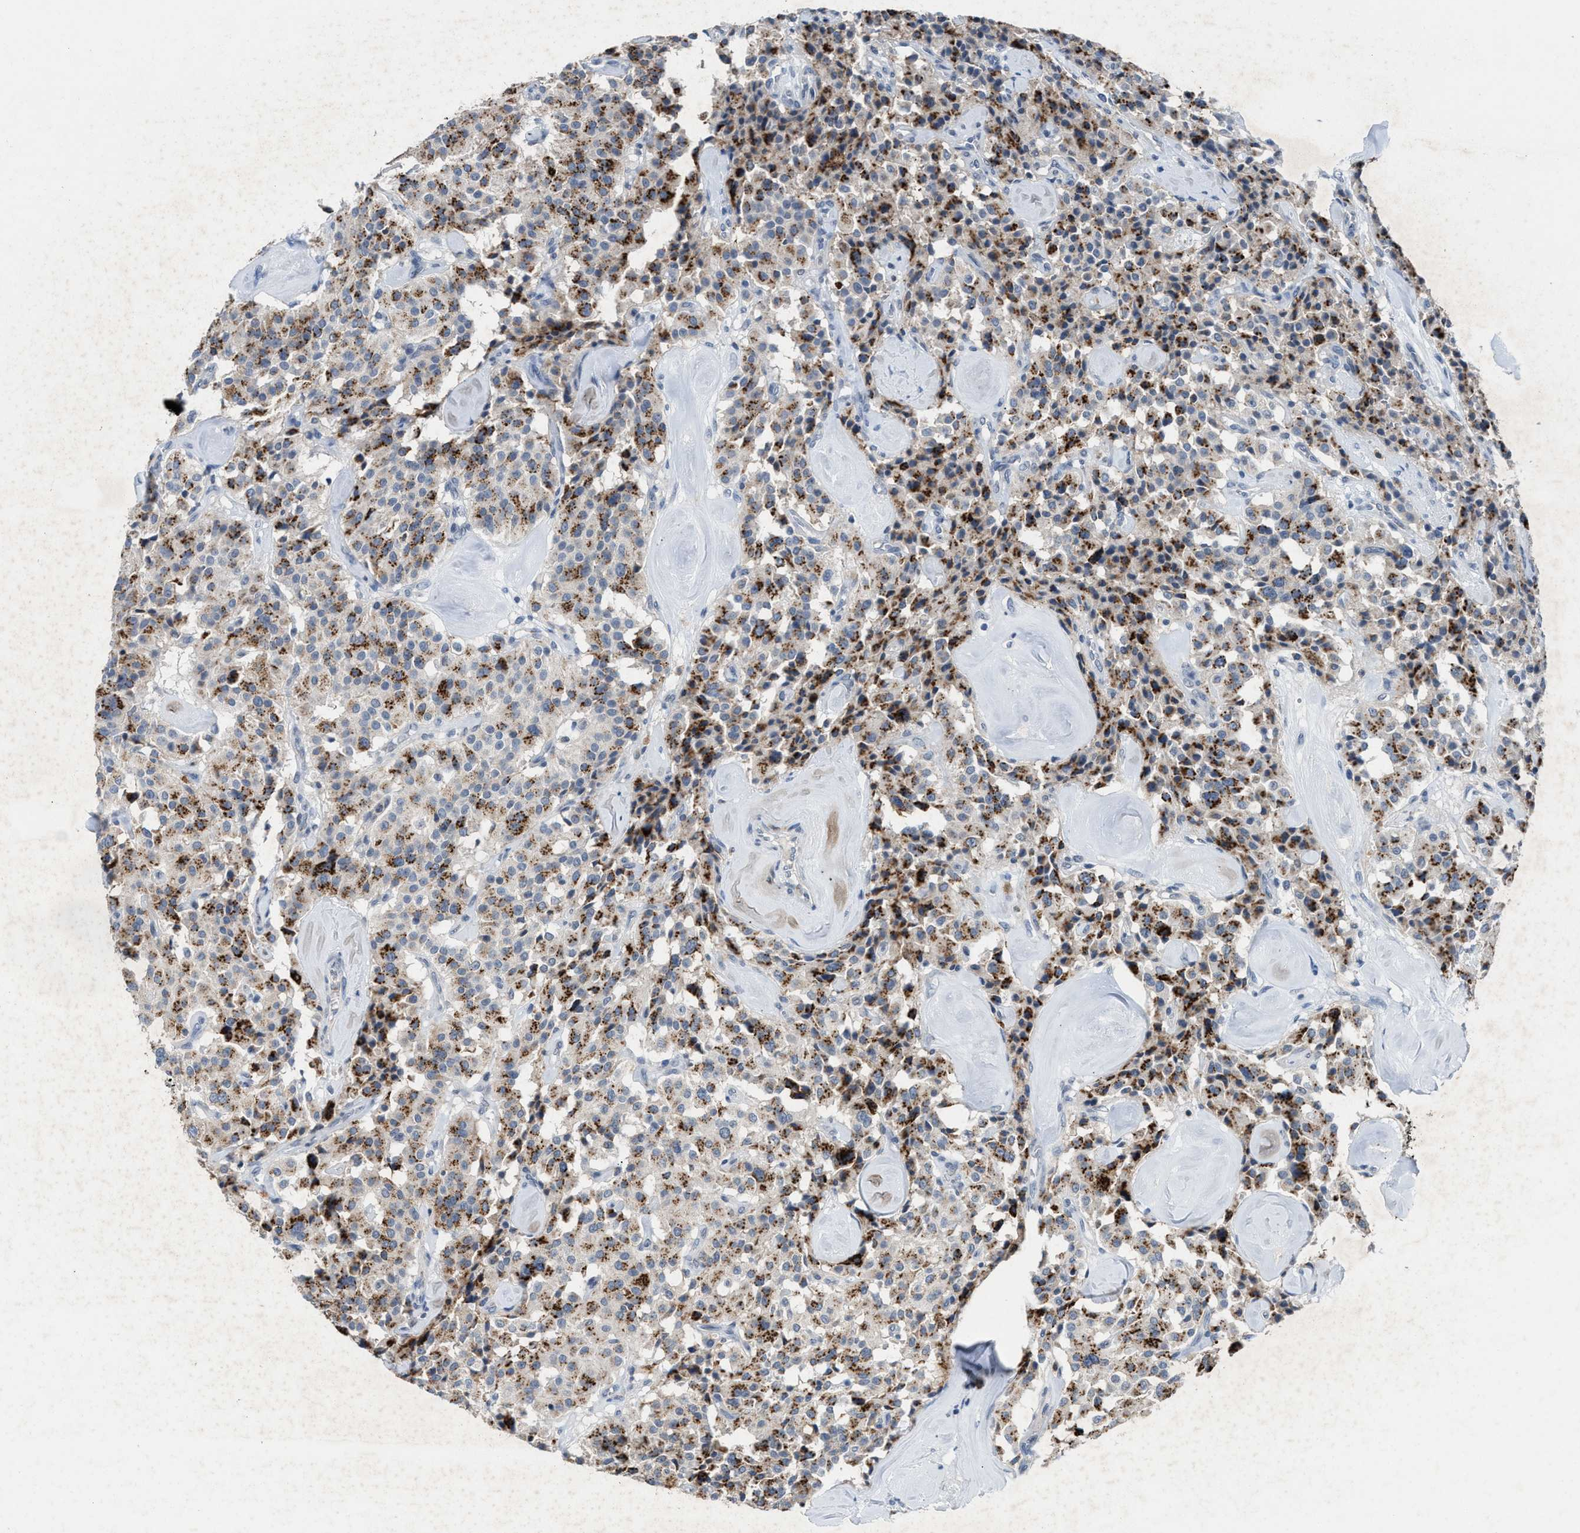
{"staining": {"intensity": "moderate", "quantity": ">75%", "location": "cytoplasmic/membranous"}, "tissue": "carcinoid", "cell_type": "Tumor cells", "image_type": "cancer", "snomed": [{"axis": "morphology", "description": "Carcinoid, malignant, NOS"}, {"axis": "topography", "description": "Lung"}], "caption": "Immunohistochemical staining of carcinoid shows medium levels of moderate cytoplasmic/membranous expression in approximately >75% of tumor cells. The staining was performed using DAB to visualize the protein expression in brown, while the nuclei were stained in blue with hematoxylin (Magnification: 20x).", "gene": "SLC5A5", "patient": {"sex": "male", "age": 30}}